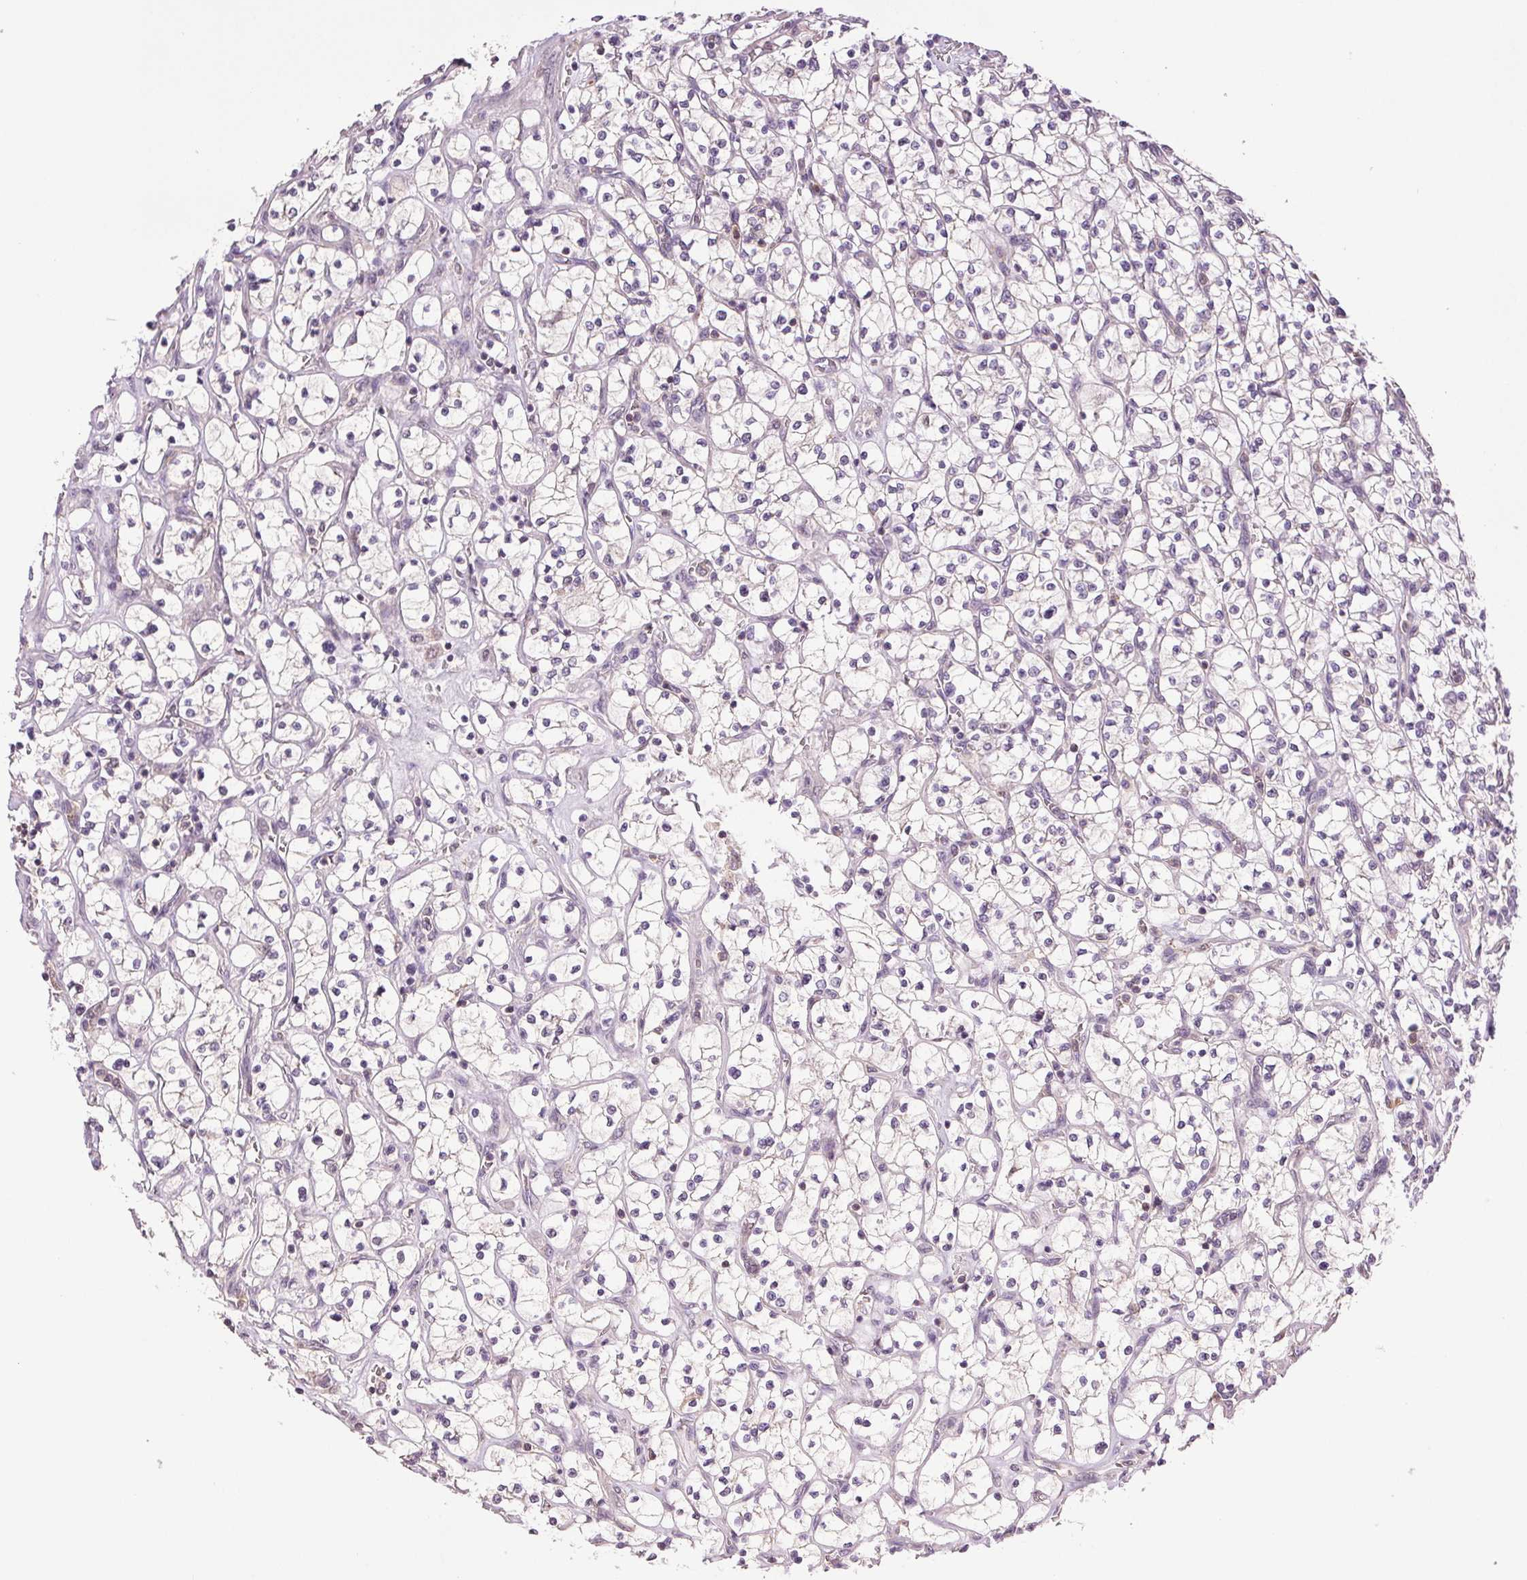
{"staining": {"intensity": "negative", "quantity": "none", "location": "none"}, "tissue": "renal cancer", "cell_type": "Tumor cells", "image_type": "cancer", "snomed": [{"axis": "morphology", "description": "Adenocarcinoma, NOS"}, {"axis": "topography", "description": "Kidney"}], "caption": "This is an immunohistochemistry (IHC) histopathology image of human renal cancer. There is no positivity in tumor cells.", "gene": "TMEM253", "patient": {"sex": "female", "age": 64}}